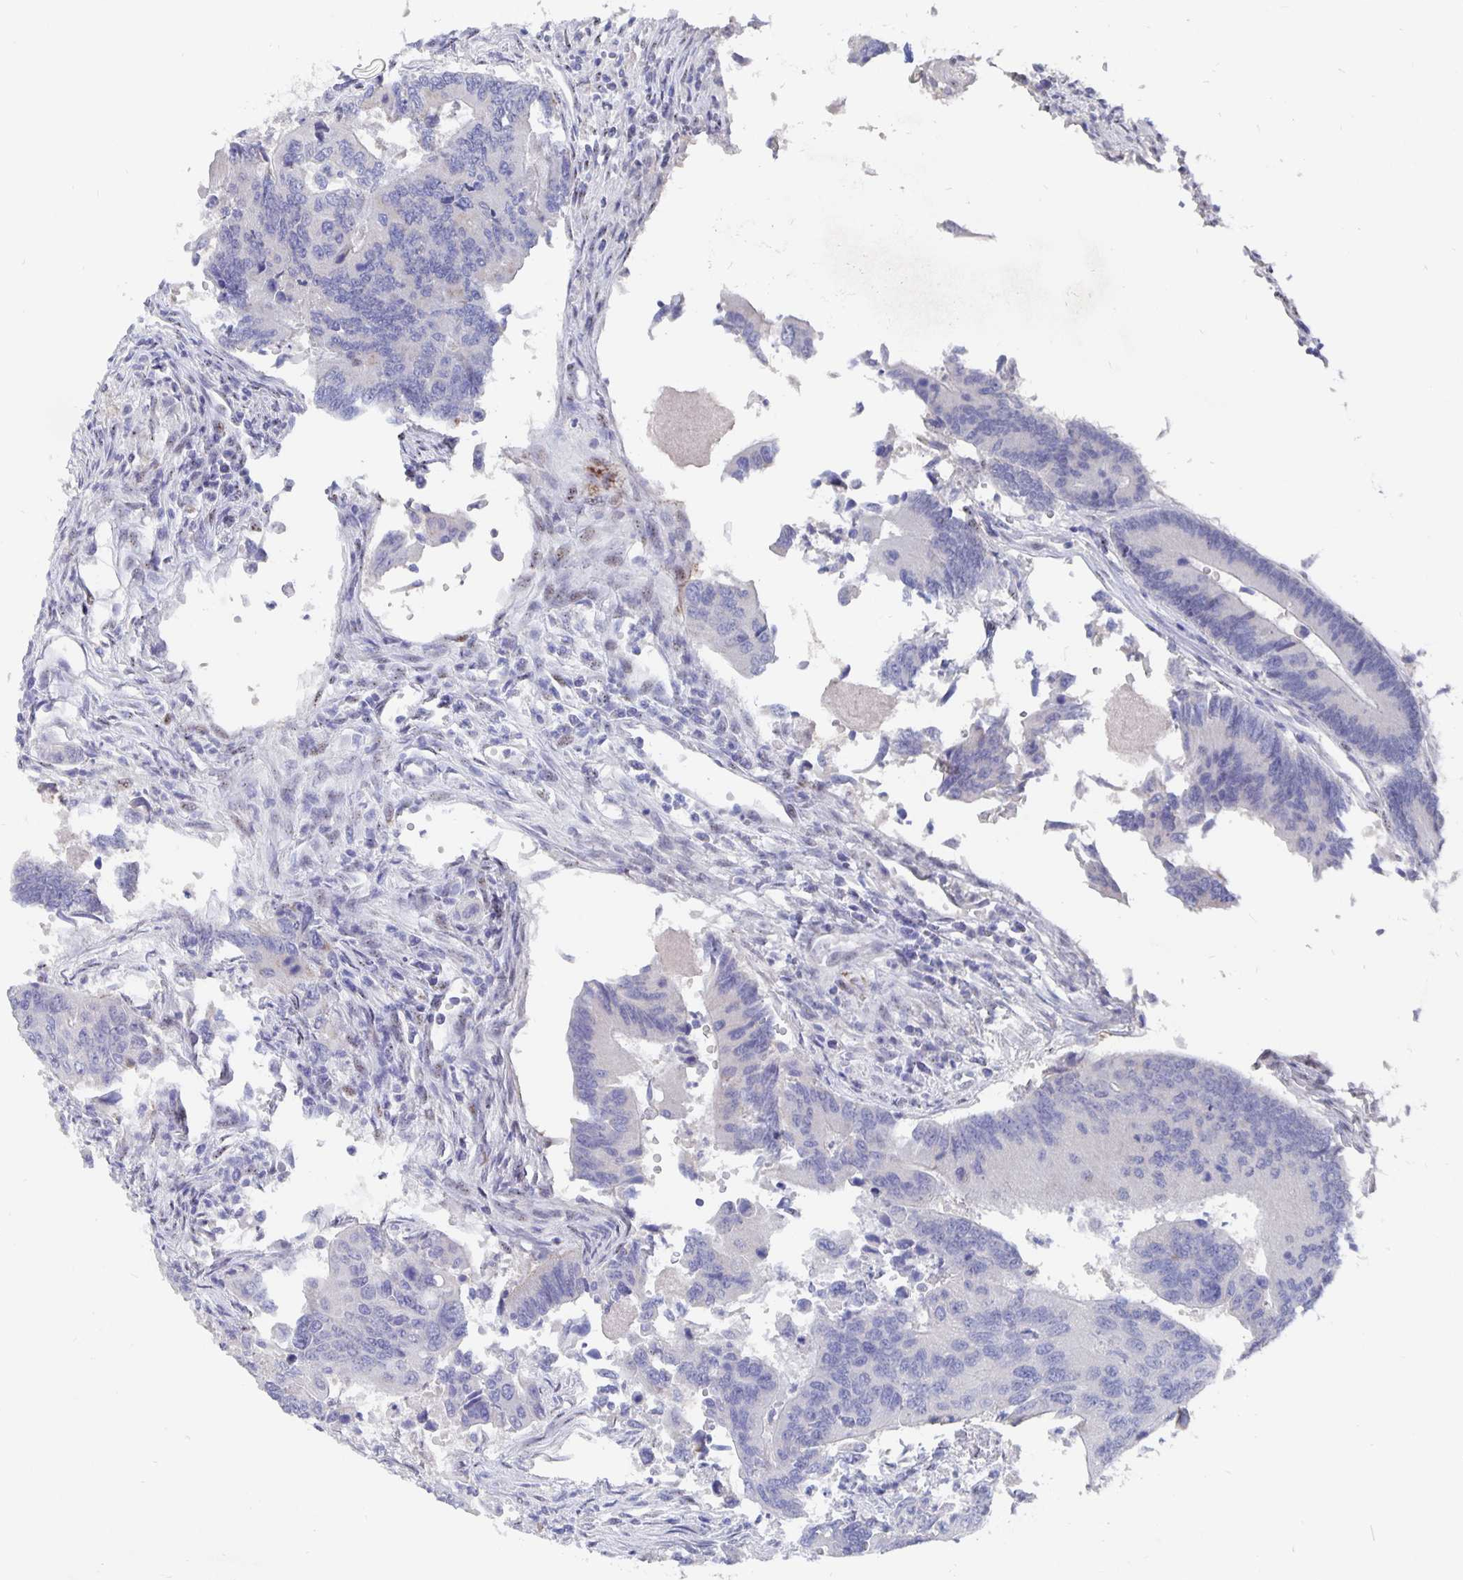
{"staining": {"intensity": "negative", "quantity": "none", "location": "none"}, "tissue": "colorectal cancer", "cell_type": "Tumor cells", "image_type": "cancer", "snomed": [{"axis": "morphology", "description": "Adenocarcinoma, NOS"}, {"axis": "topography", "description": "Colon"}], "caption": "DAB (3,3'-diaminobenzidine) immunohistochemical staining of colorectal cancer displays no significant expression in tumor cells.", "gene": "SMOC1", "patient": {"sex": "female", "age": 67}}